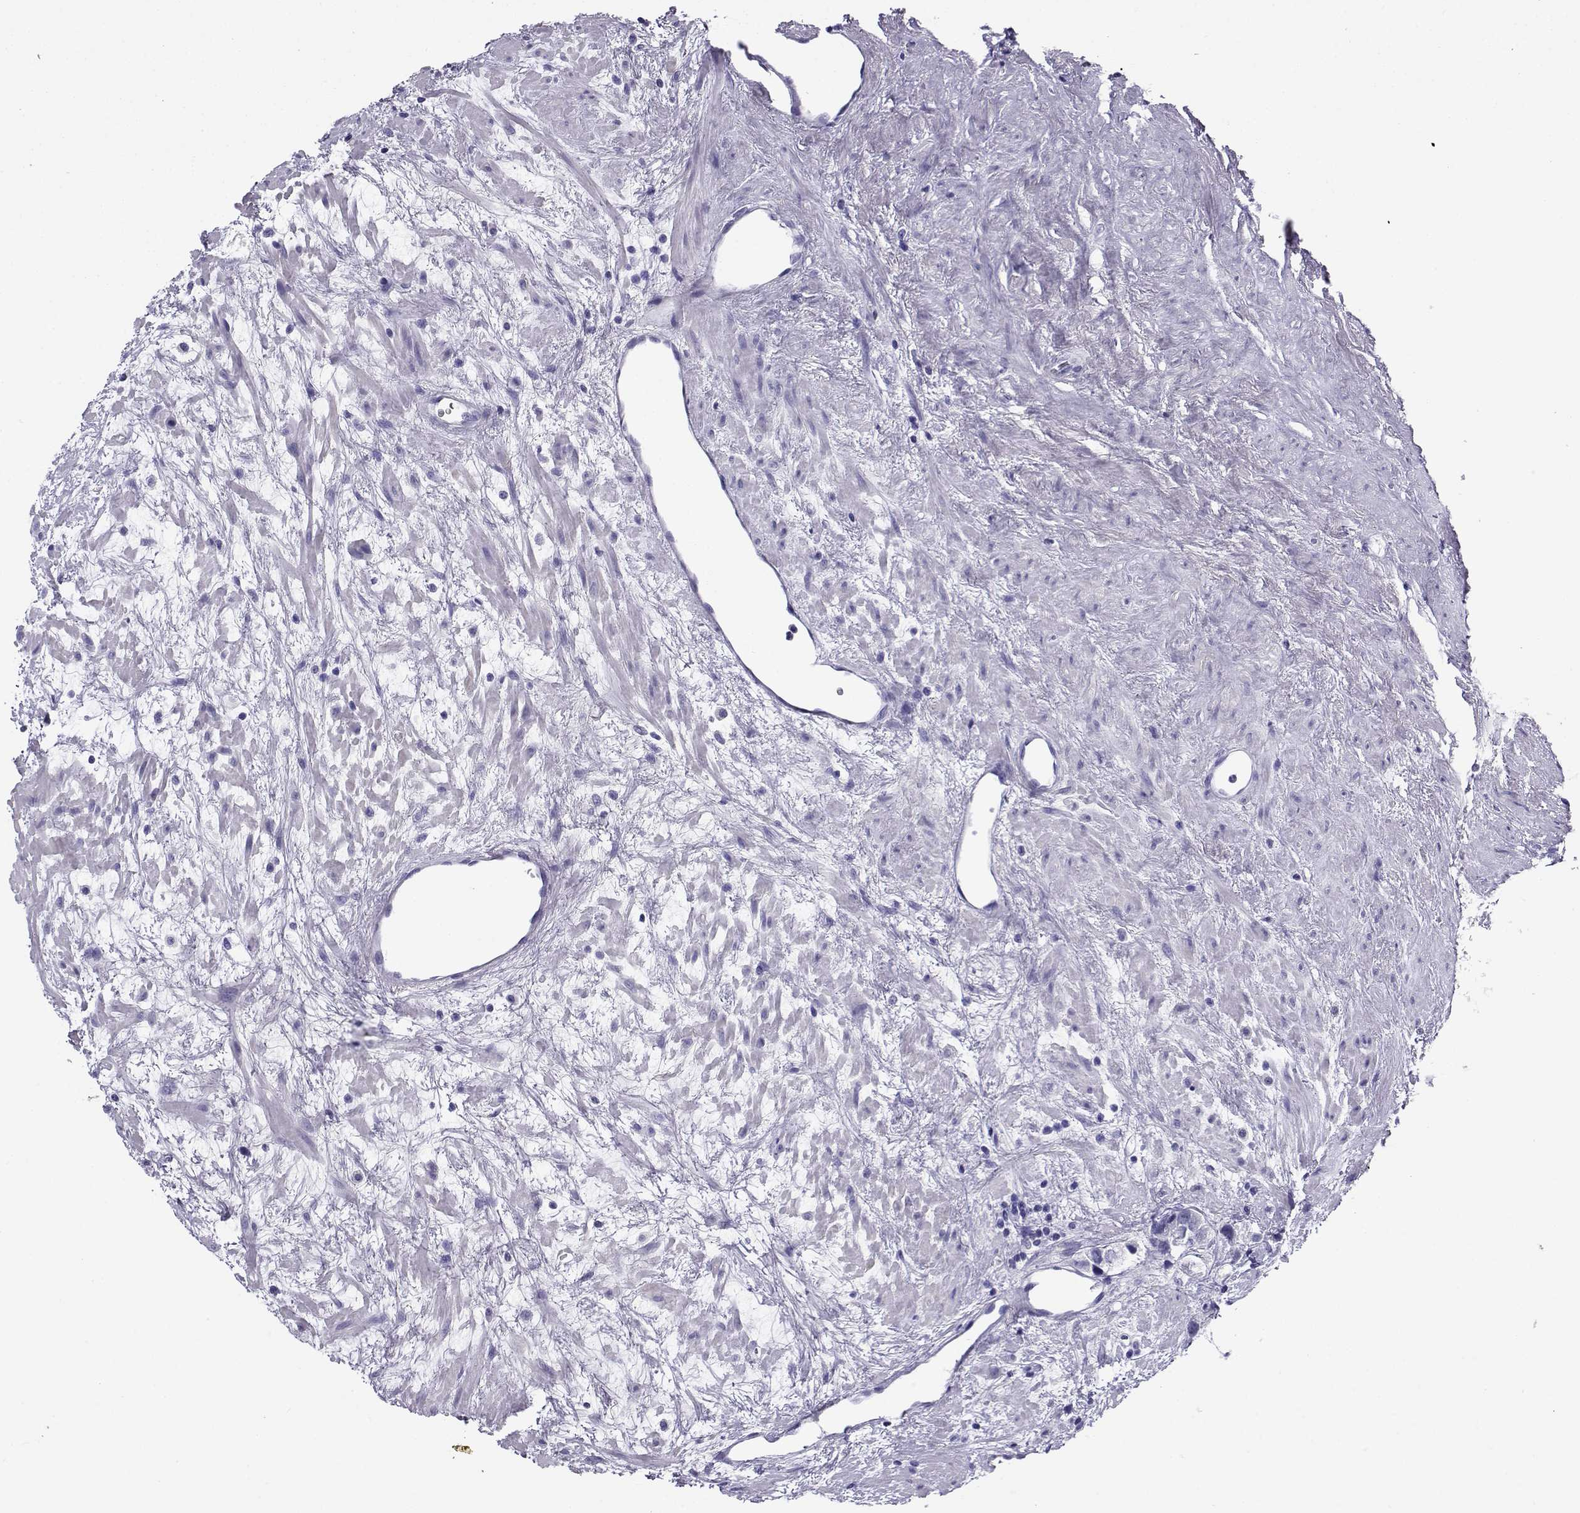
{"staining": {"intensity": "negative", "quantity": "none", "location": "none"}, "tissue": "prostate cancer", "cell_type": "Tumor cells", "image_type": "cancer", "snomed": [{"axis": "morphology", "description": "Adenocarcinoma, NOS"}, {"axis": "topography", "description": "Prostate and seminal vesicle, NOS"}], "caption": "Prostate cancer (adenocarcinoma) was stained to show a protein in brown. There is no significant staining in tumor cells. (DAB IHC, high magnification).", "gene": "CABS1", "patient": {"sex": "male", "age": 63}}